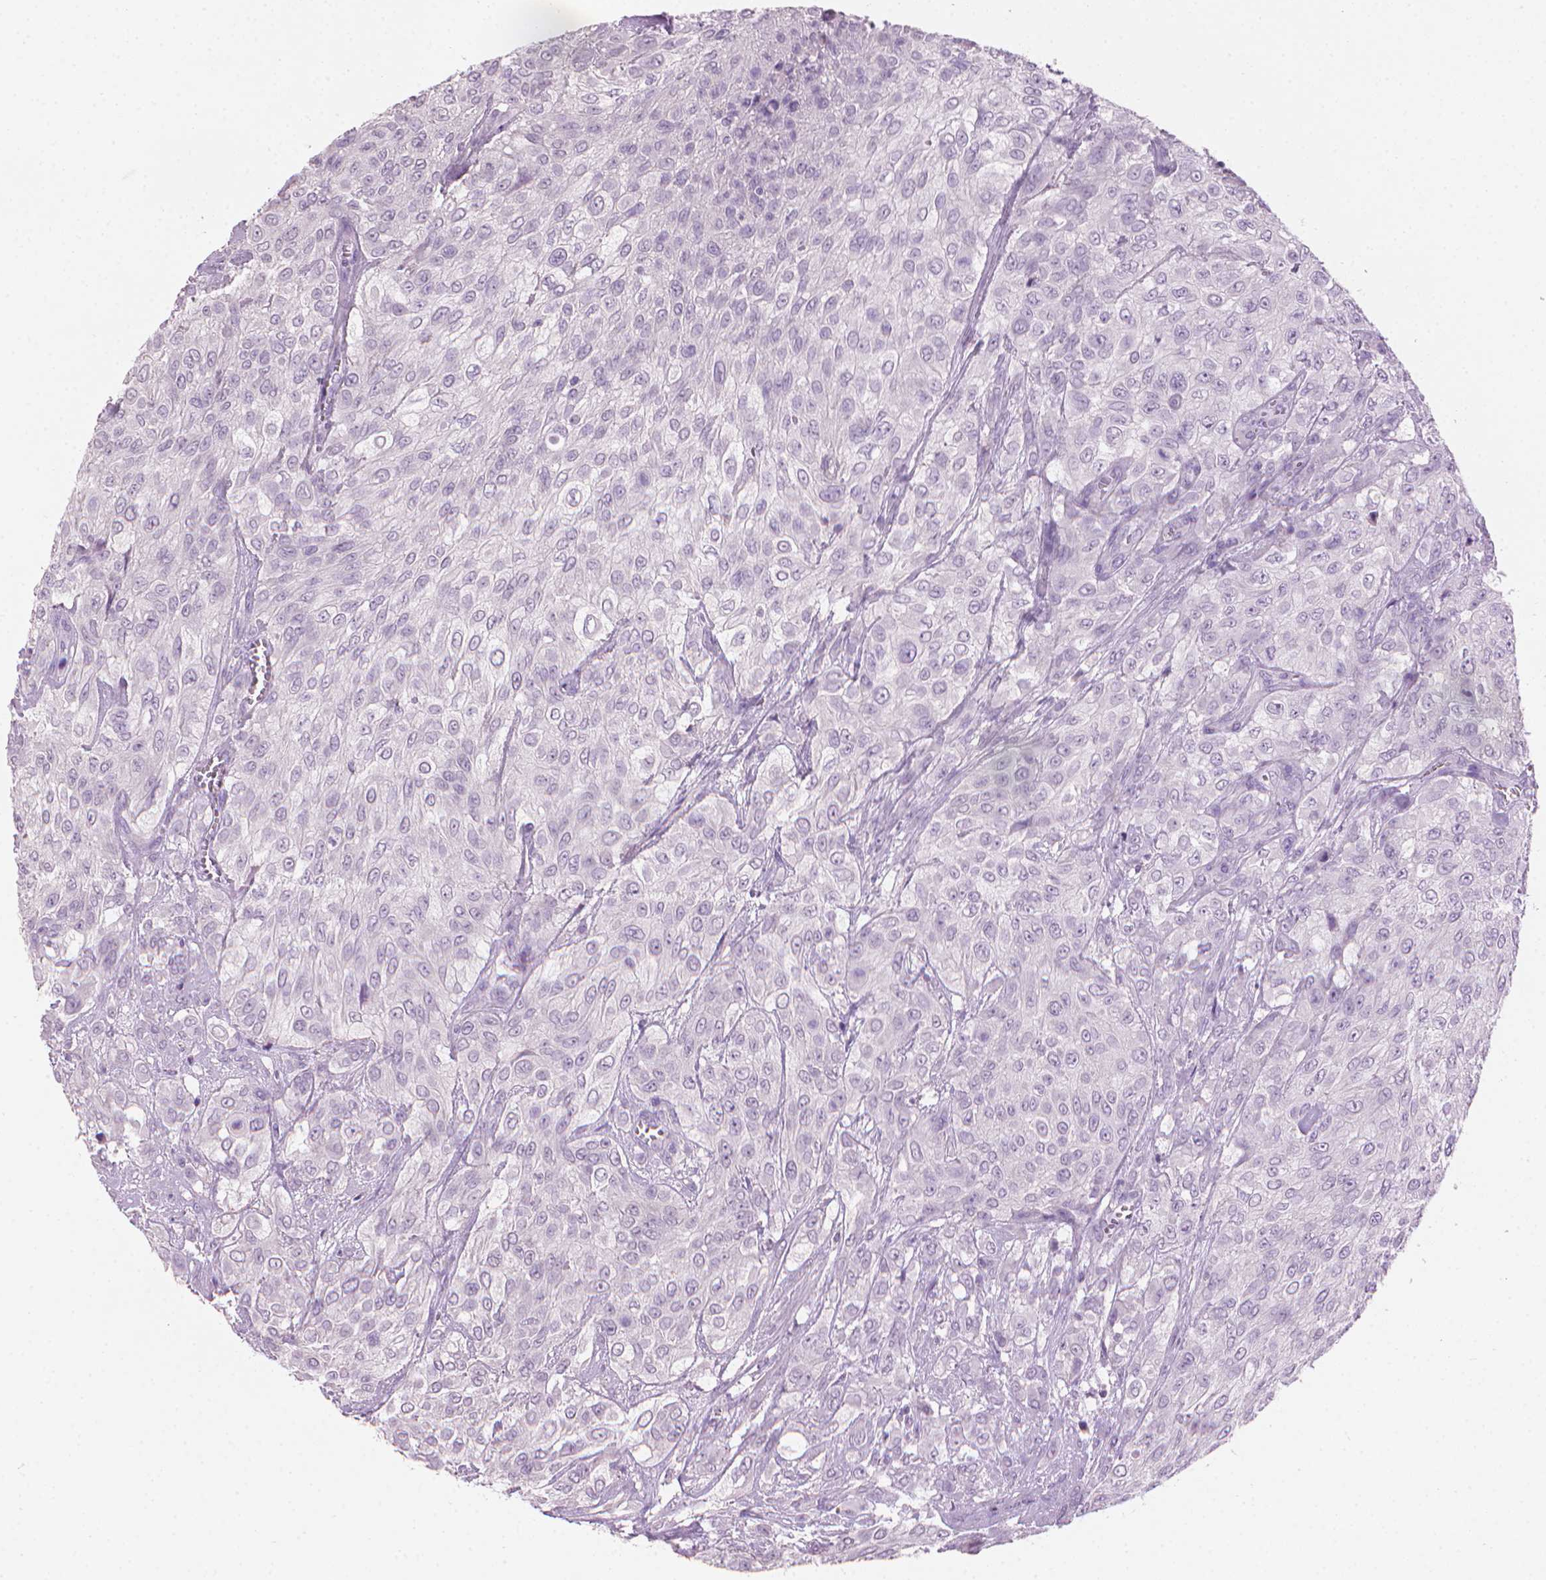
{"staining": {"intensity": "negative", "quantity": "none", "location": "none"}, "tissue": "urothelial cancer", "cell_type": "Tumor cells", "image_type": "cancer", "snomed": [{"axis": "morphology", "description": "Urothelial carcinoma, High grade"}, {"axis": "topography", "description": "Urinary bladder"}], "caption": "DAB immunohistochemical staining of urothelial cancer demonstrates no significant positivity in tumor cells.", "gene": "MLANA", "patient": {"sex": "male", "age": 57}}